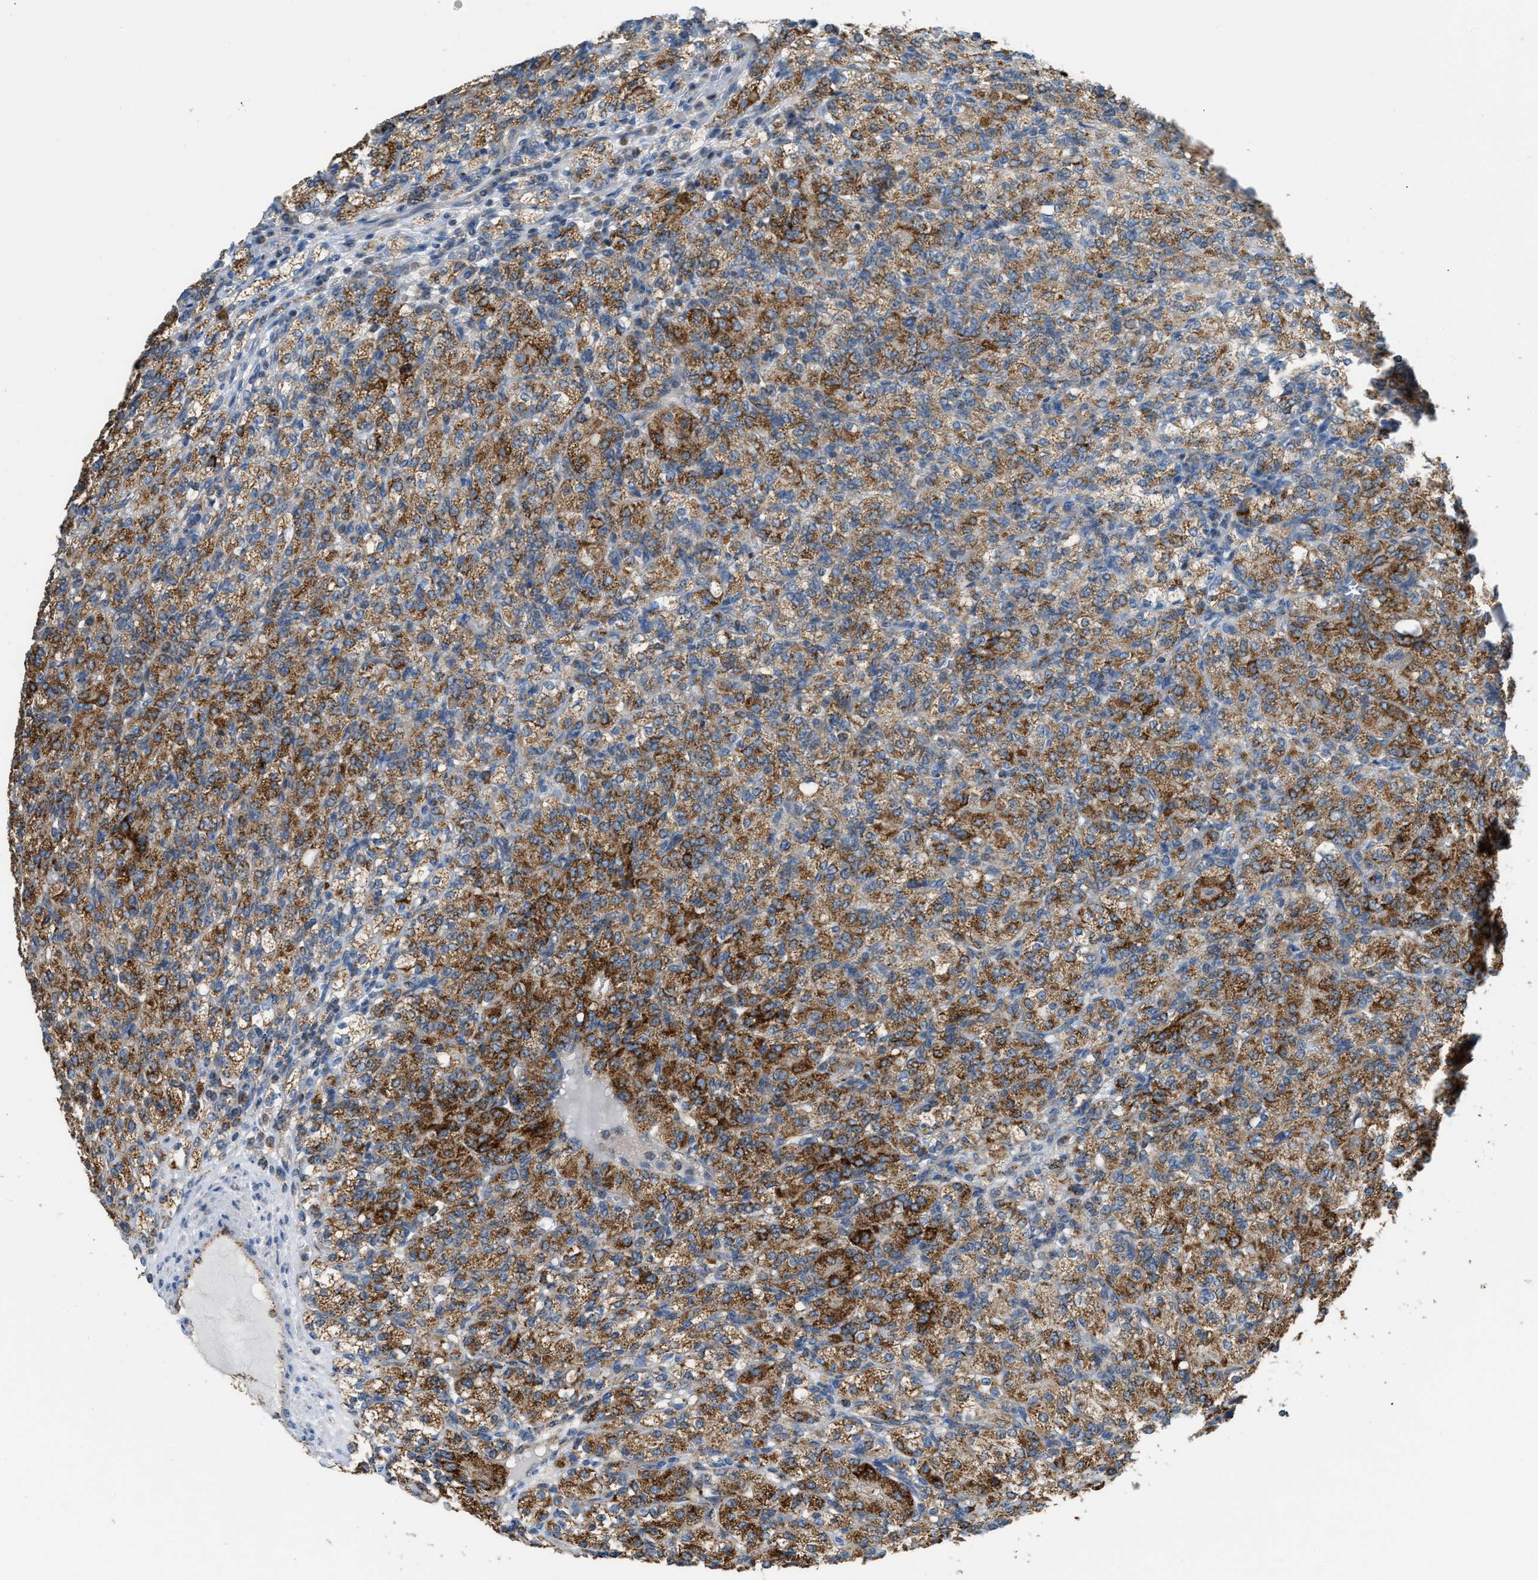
{"staining": {"intensity": "strong", "quantity": ">75%", "location": "cytoplasmic/membranous"}, "tissue": "renal cancer", "cell_type": "Tumor cells", "image_type": "cancer", "snomed": [{"axis": "morphology", "description": "Adenocarcinoma, NOS"}, {"axis": "topography", "description": "Kidney"}], "caption": "A high-resolution image shows immunohistochemistry (IHC) staining of renal cancer (adenocarcinoma), which demonstrates strong cytoplasmic/membranous expression in approximately >75% of tumor cells.", "gene": "ETFB", "patient": {"sex": "male", "age": 77}}